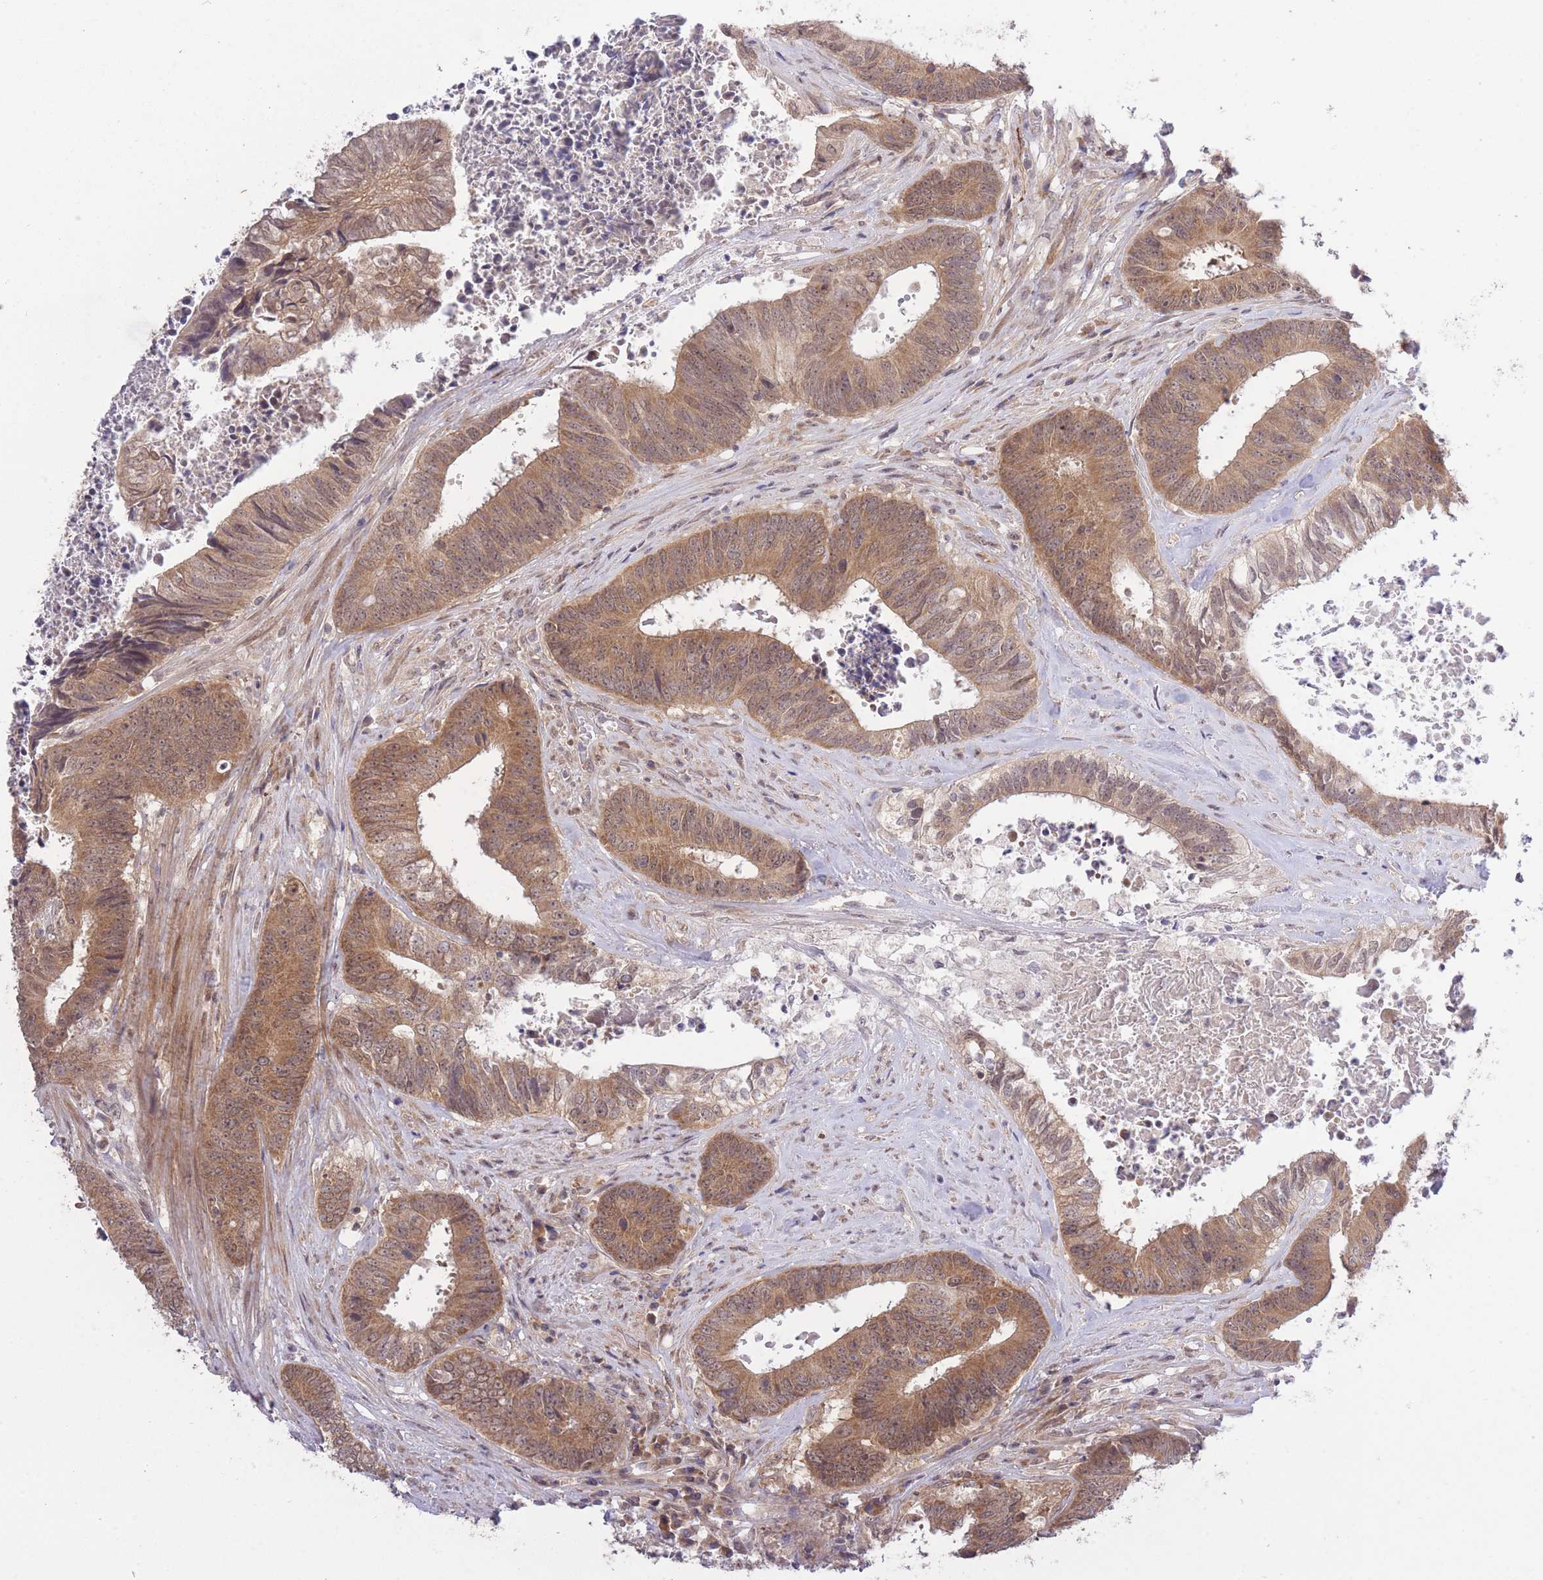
{"staining": {"intensity": "moderate", "quantity": ">75%", "location": "cytoplasmic/membranous,nuclear"}, "tissue": "colorectal cancer", "cell_type": "Tumor cells", "image_type": "cancer", "snomed": [{"axis": "morphology", "description": "Adenocarcinoma, NOS"}, {"axis": "topography", "description": "Rectum"}], "caption": "IHC histopathology image of colorectal adenocarcinoma stained for a protein (brown), which exhibits medium levels of moderate cytoplasmic/membranous and nuclear positivity in approximately >75% of tumor cells.", "gene": "ELOA2", "patient": {"sex": "male", "age": 72}}